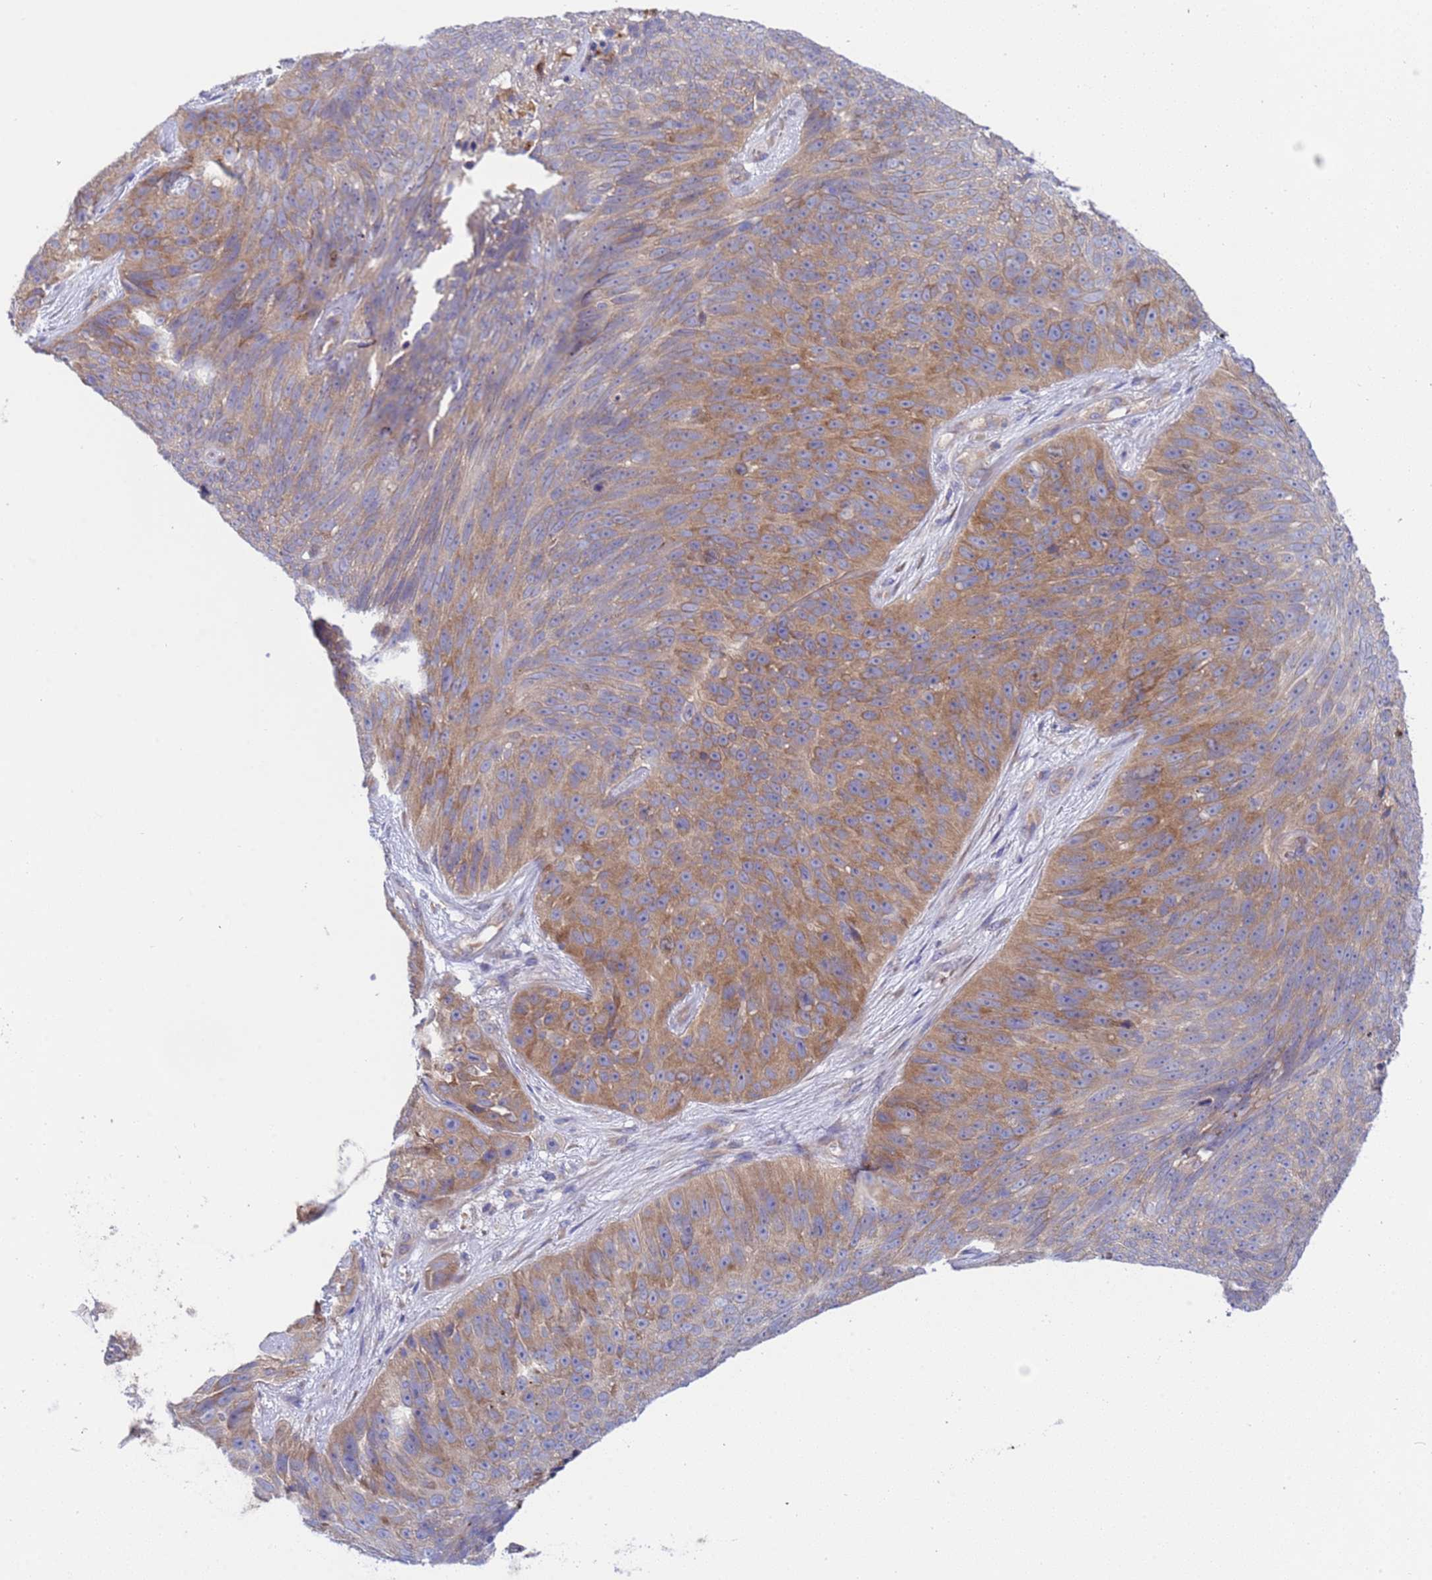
{"staining": {"intensity": "moderate", "quantity": ">75%", "location": "cytoplasmic/membranous"}, "tissue": "skin cancer", "cell_type": "Tumor cells", "image_type": "cancer", "snomed": [{"axis": "morphology", "description": "Squamous cell carcinoma, NOS"}, {"axis": "topography", "description": "Skin"}], "caption": "IHC of skin squamous cell carcinoma exhibits medium levels of moderate cytoplasmic/membranous expression in about >75% of tumor cells.", "gene": "RC3H2", "patient": {"sex": "female", "age": 87}}